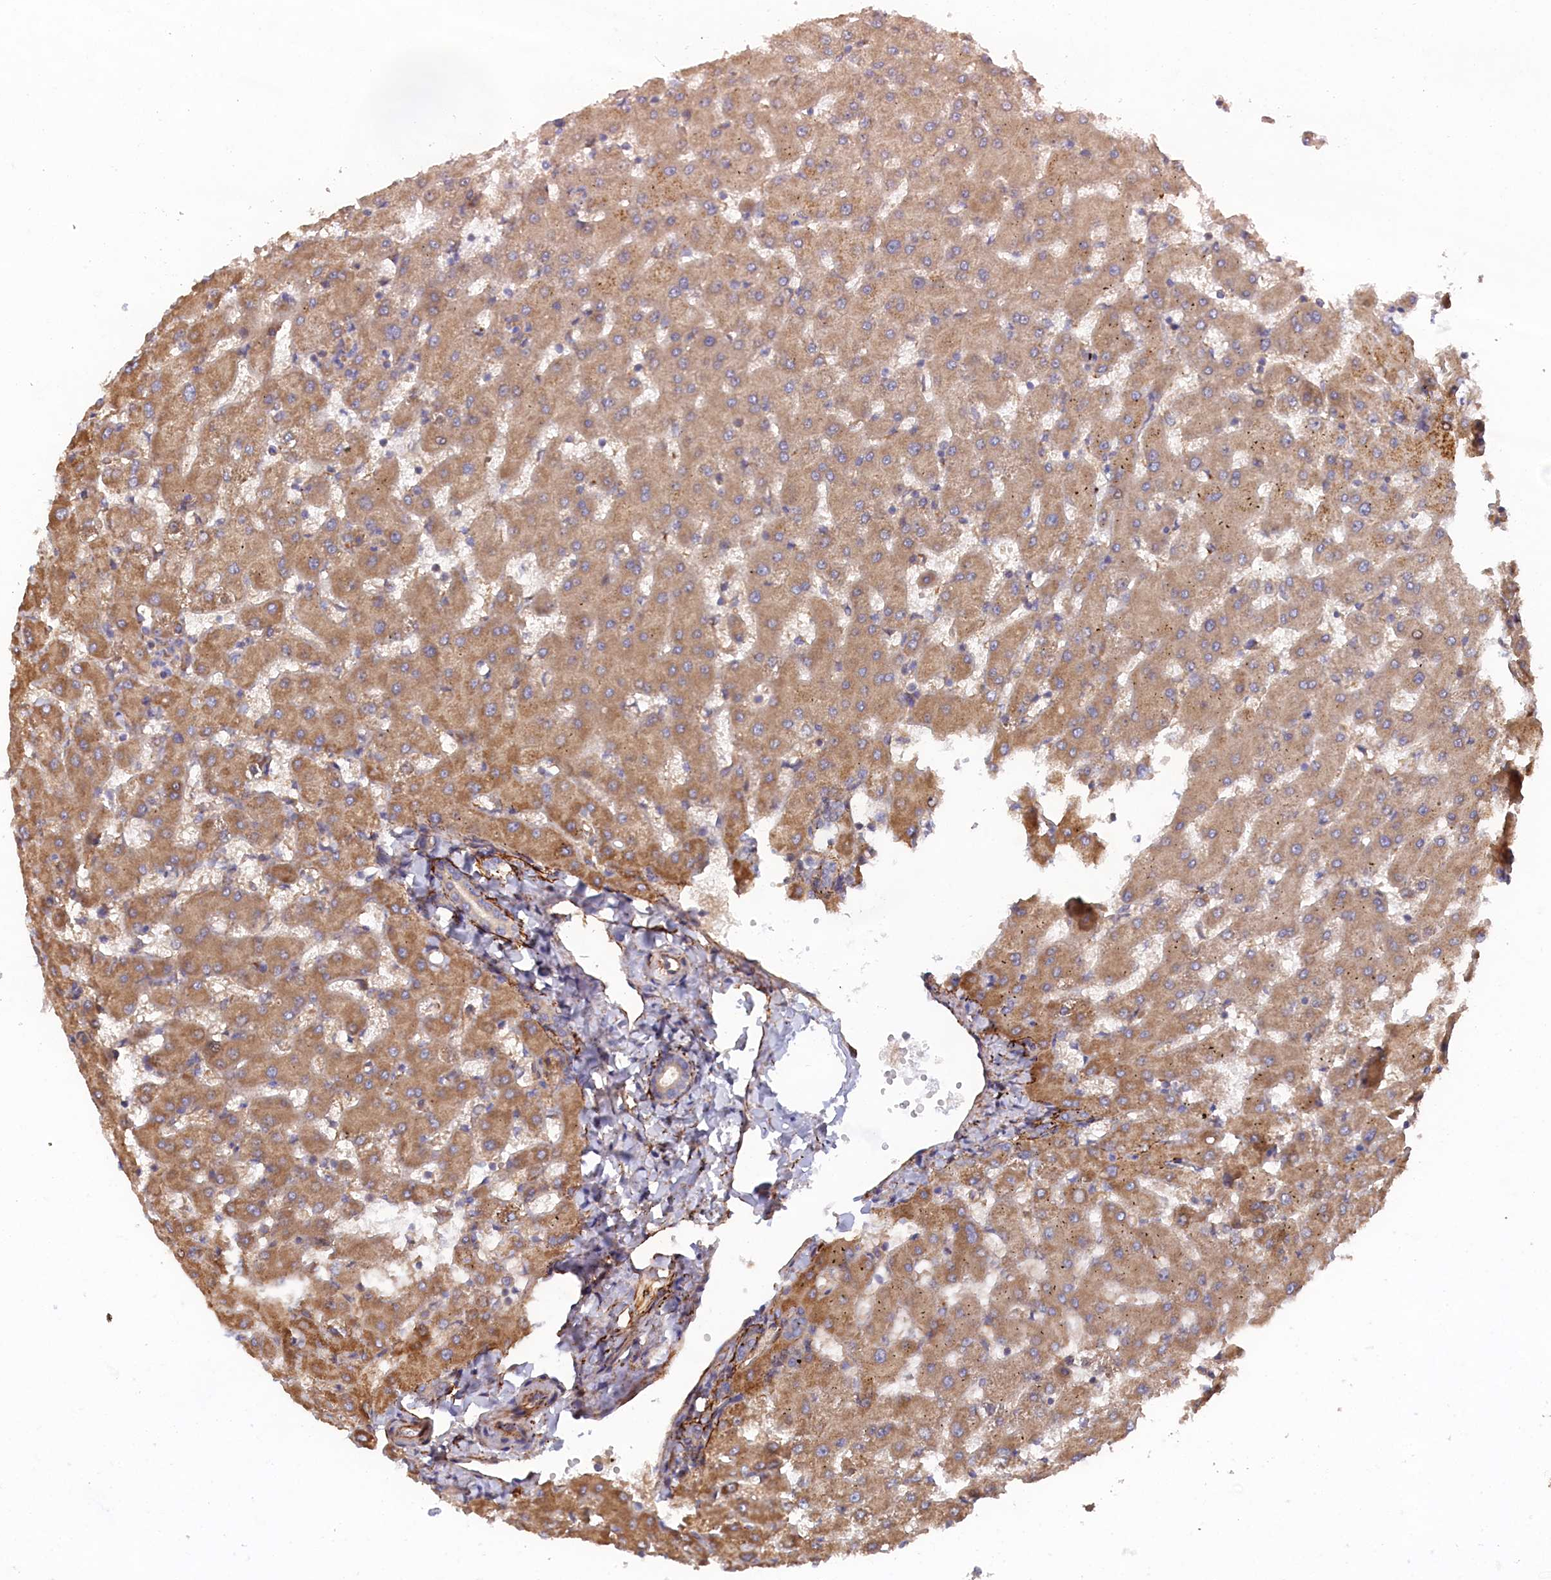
{"staining": {"intensity": "weak", "quantity": "<25%", "location": "cytoplasmic/membranous"}, "tissue": "liver", "cell_type": "Cholangiocytes", "image_type": "normal", "snomed": [{"axis": "morphology", "description": "Normal tissue, NOS"}, {"axis": "topography", "description": "Liver"}], "caption": "Immunohistochemistry histopathology image of unremarkable liver stained for a protein (brown), which displays no expression in cholangiocytes.", "gene": "TMEM196", "patient": {"sex": "female", "age": 63}}